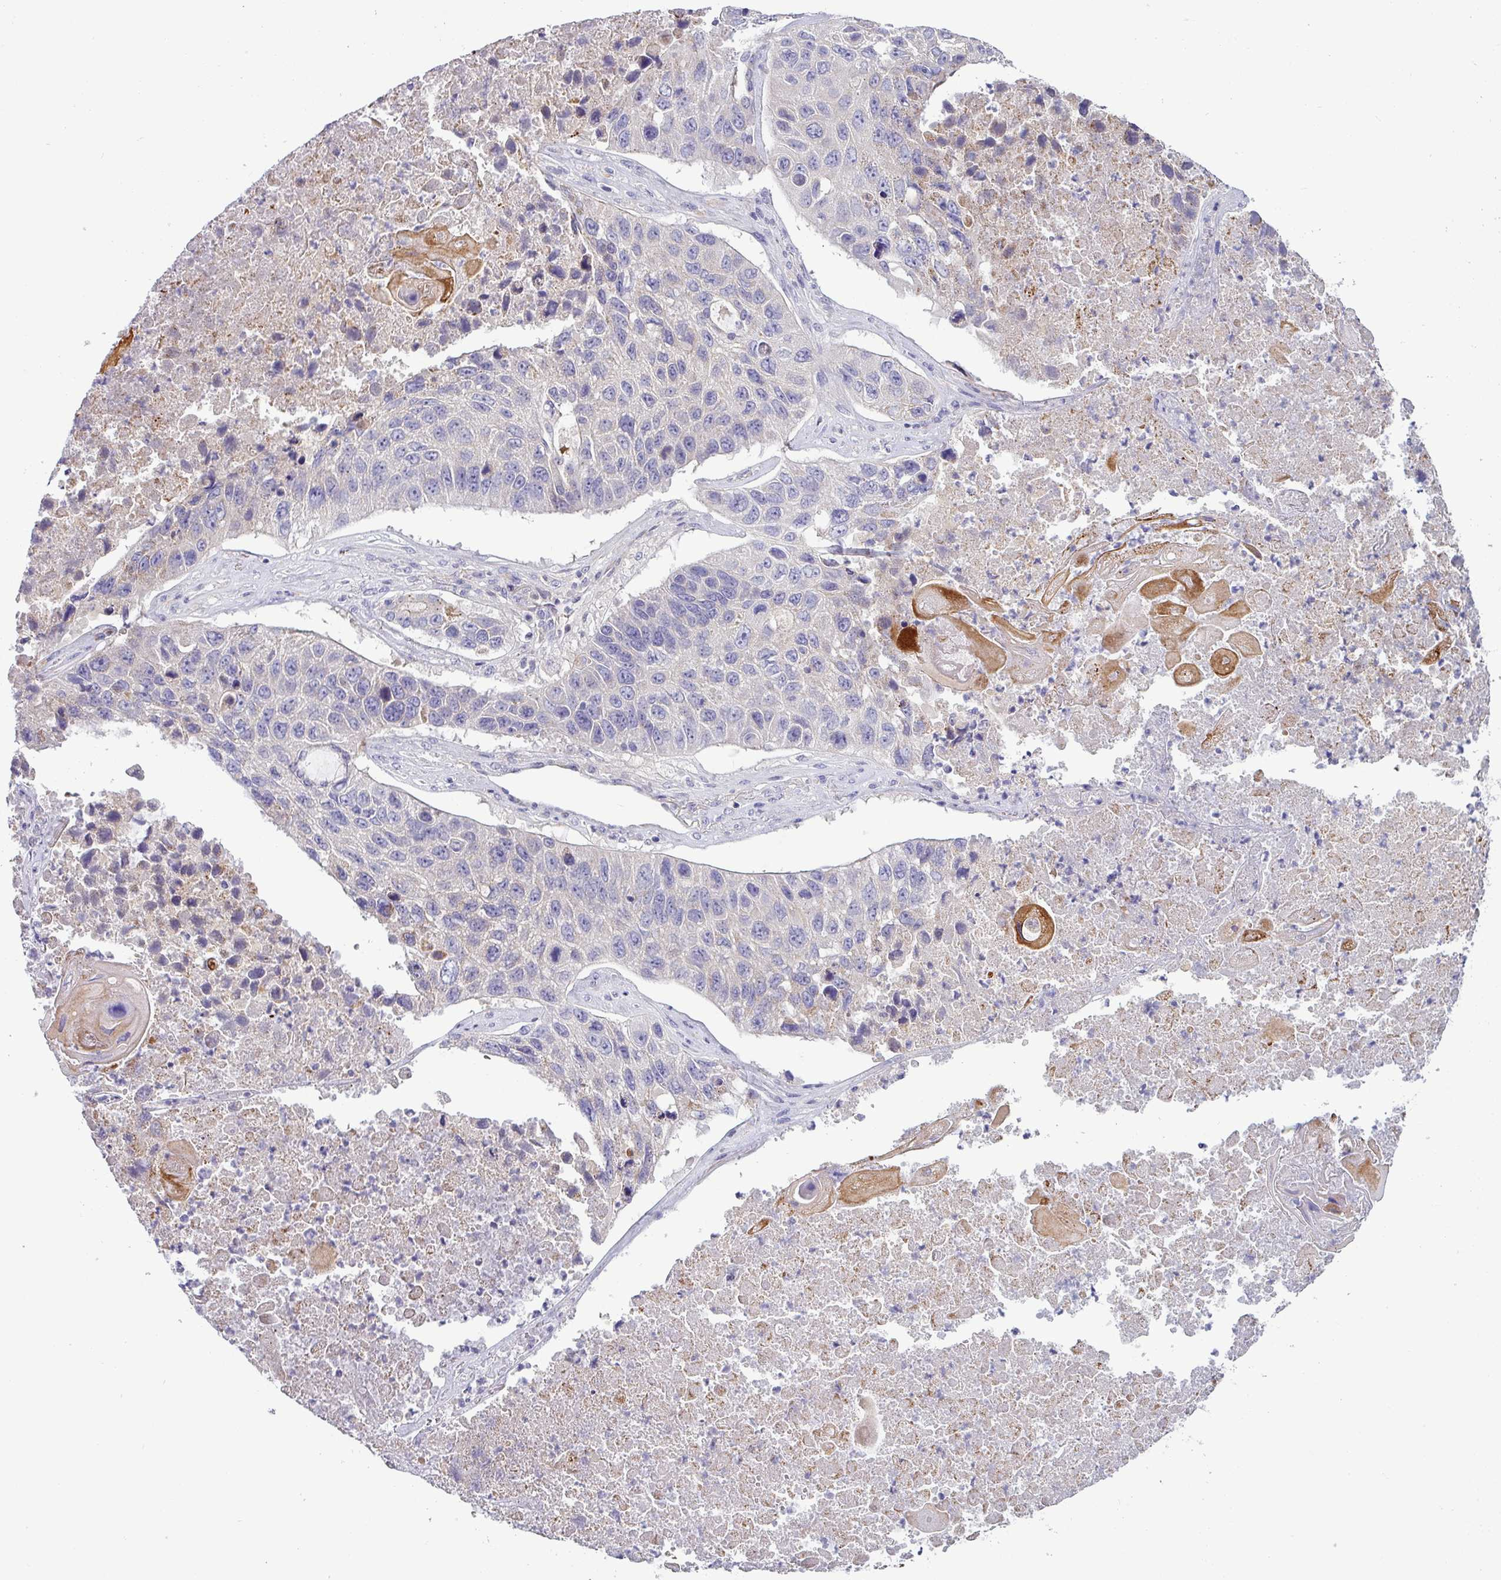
{"staining": {"intensity": "negative", "quantity": "none", "location": "none"}, "tissue": "lung cancer", "cell_type": "Tumor cells", "image_type": "cancer", "snomed": [{"axis": "morphology", "description": "Squamous cell carcinoma, NOS"}, {"axis": "topography", "description": "Lung"}], "caption": "DAB immunohistochemical staining of human lung squamous cell carcinoma displays no significant positivity in tumor cells.", "gene": "ACAP3", "patient": {"sex": "male", "age": 61}}